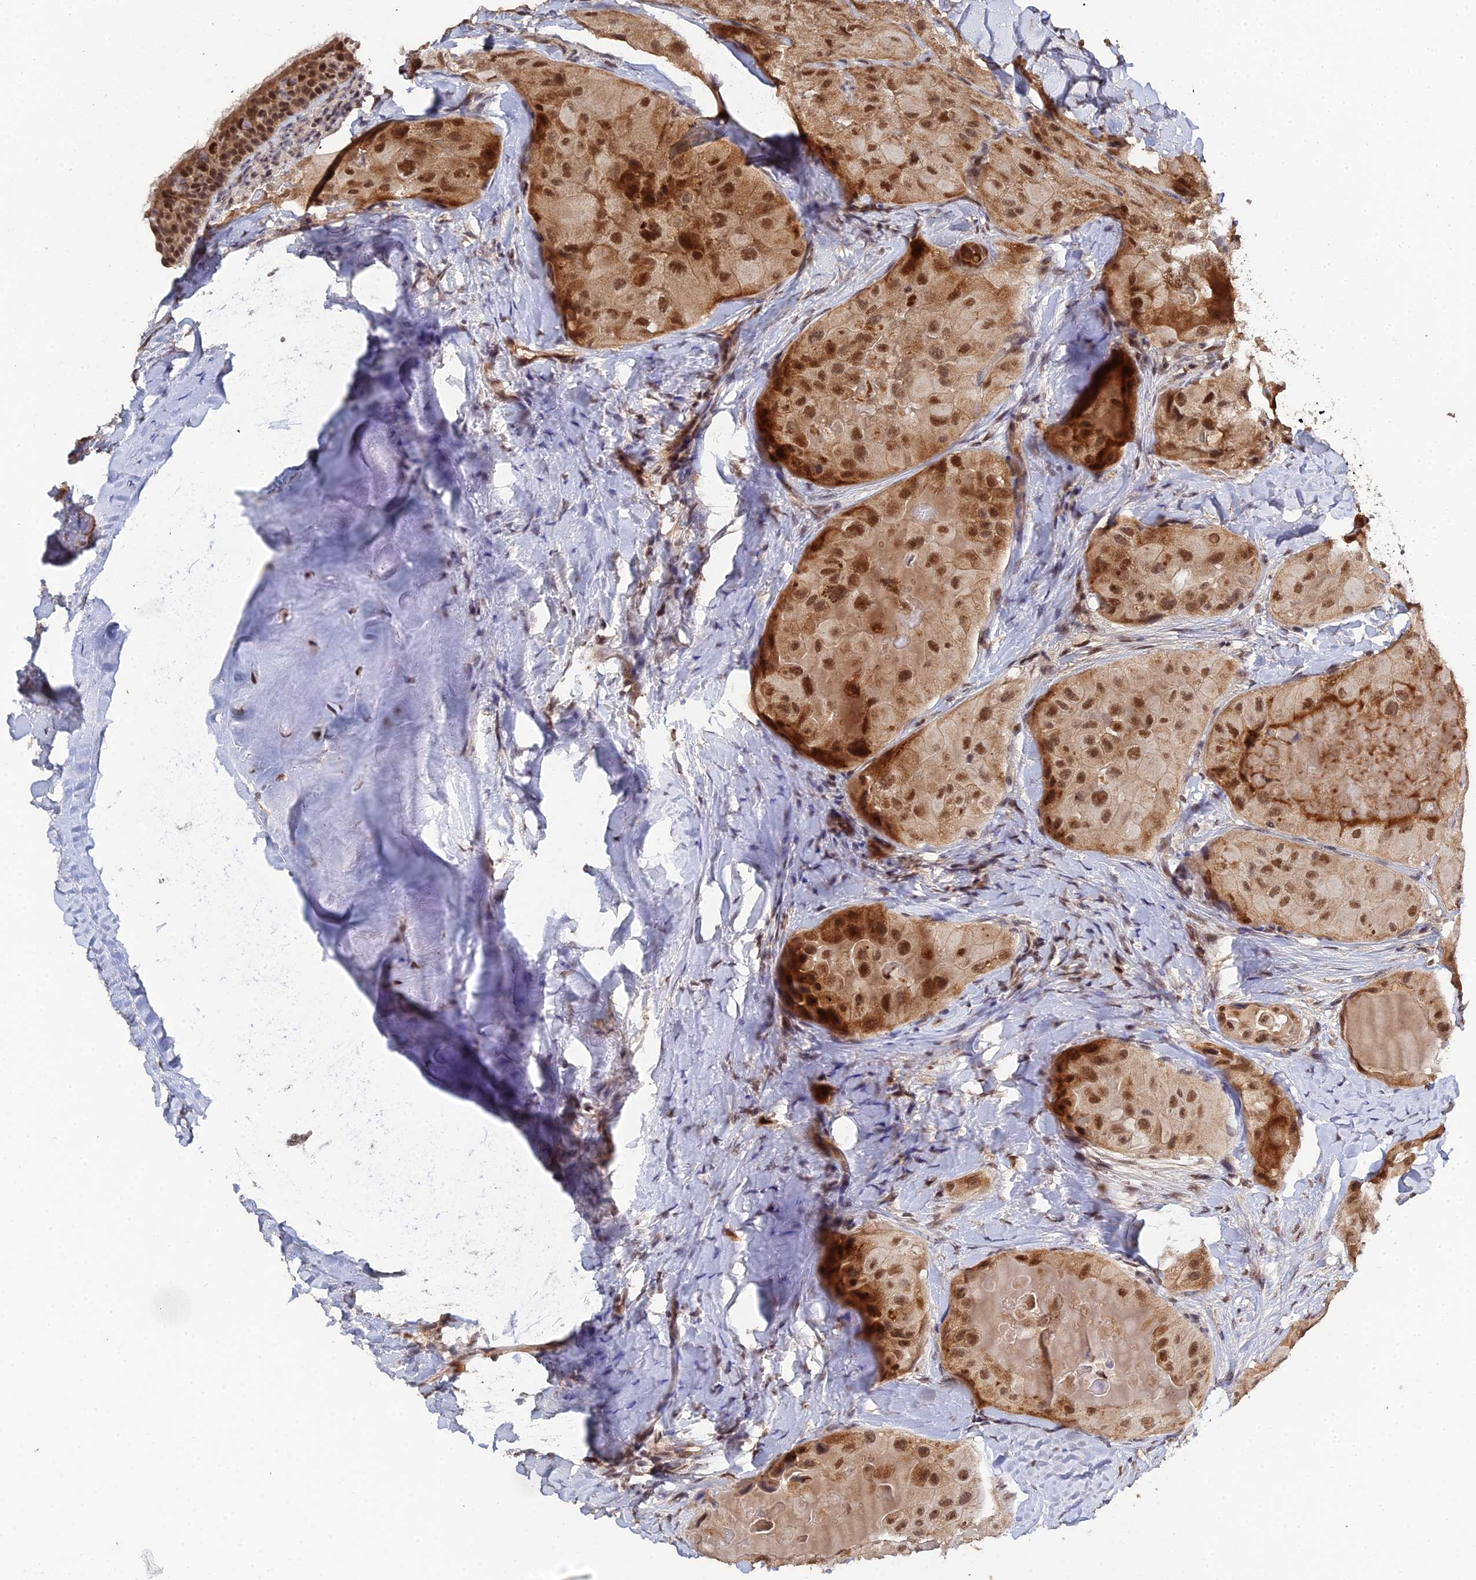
{"staining": {"intensity": "moderate", "quantity": ">75%", "location": "cytoplasmic/membranous,nuclear"}, "tissue": "thyroid cancer", "cell_type": "Tumor cells", "image_type": "cancer", "snomed": [{"axis": "morphology", "description": "Normal tissue, NOS"}, {"axis": "morphology", "description": "Papillary adenocarcinoma, NOS"}, {"axis": "topography", "description": "Thyroid gland"}], "caption": "A photomicrograph of human thyroid cancer (papillary adenocarcinoma) stained for a protein displays moderate cytoplasmic/membranous and nuclear brown staining in tumor cells.", "gene": "ERCC5", "patient": {"sex": "female", "age": 59}}